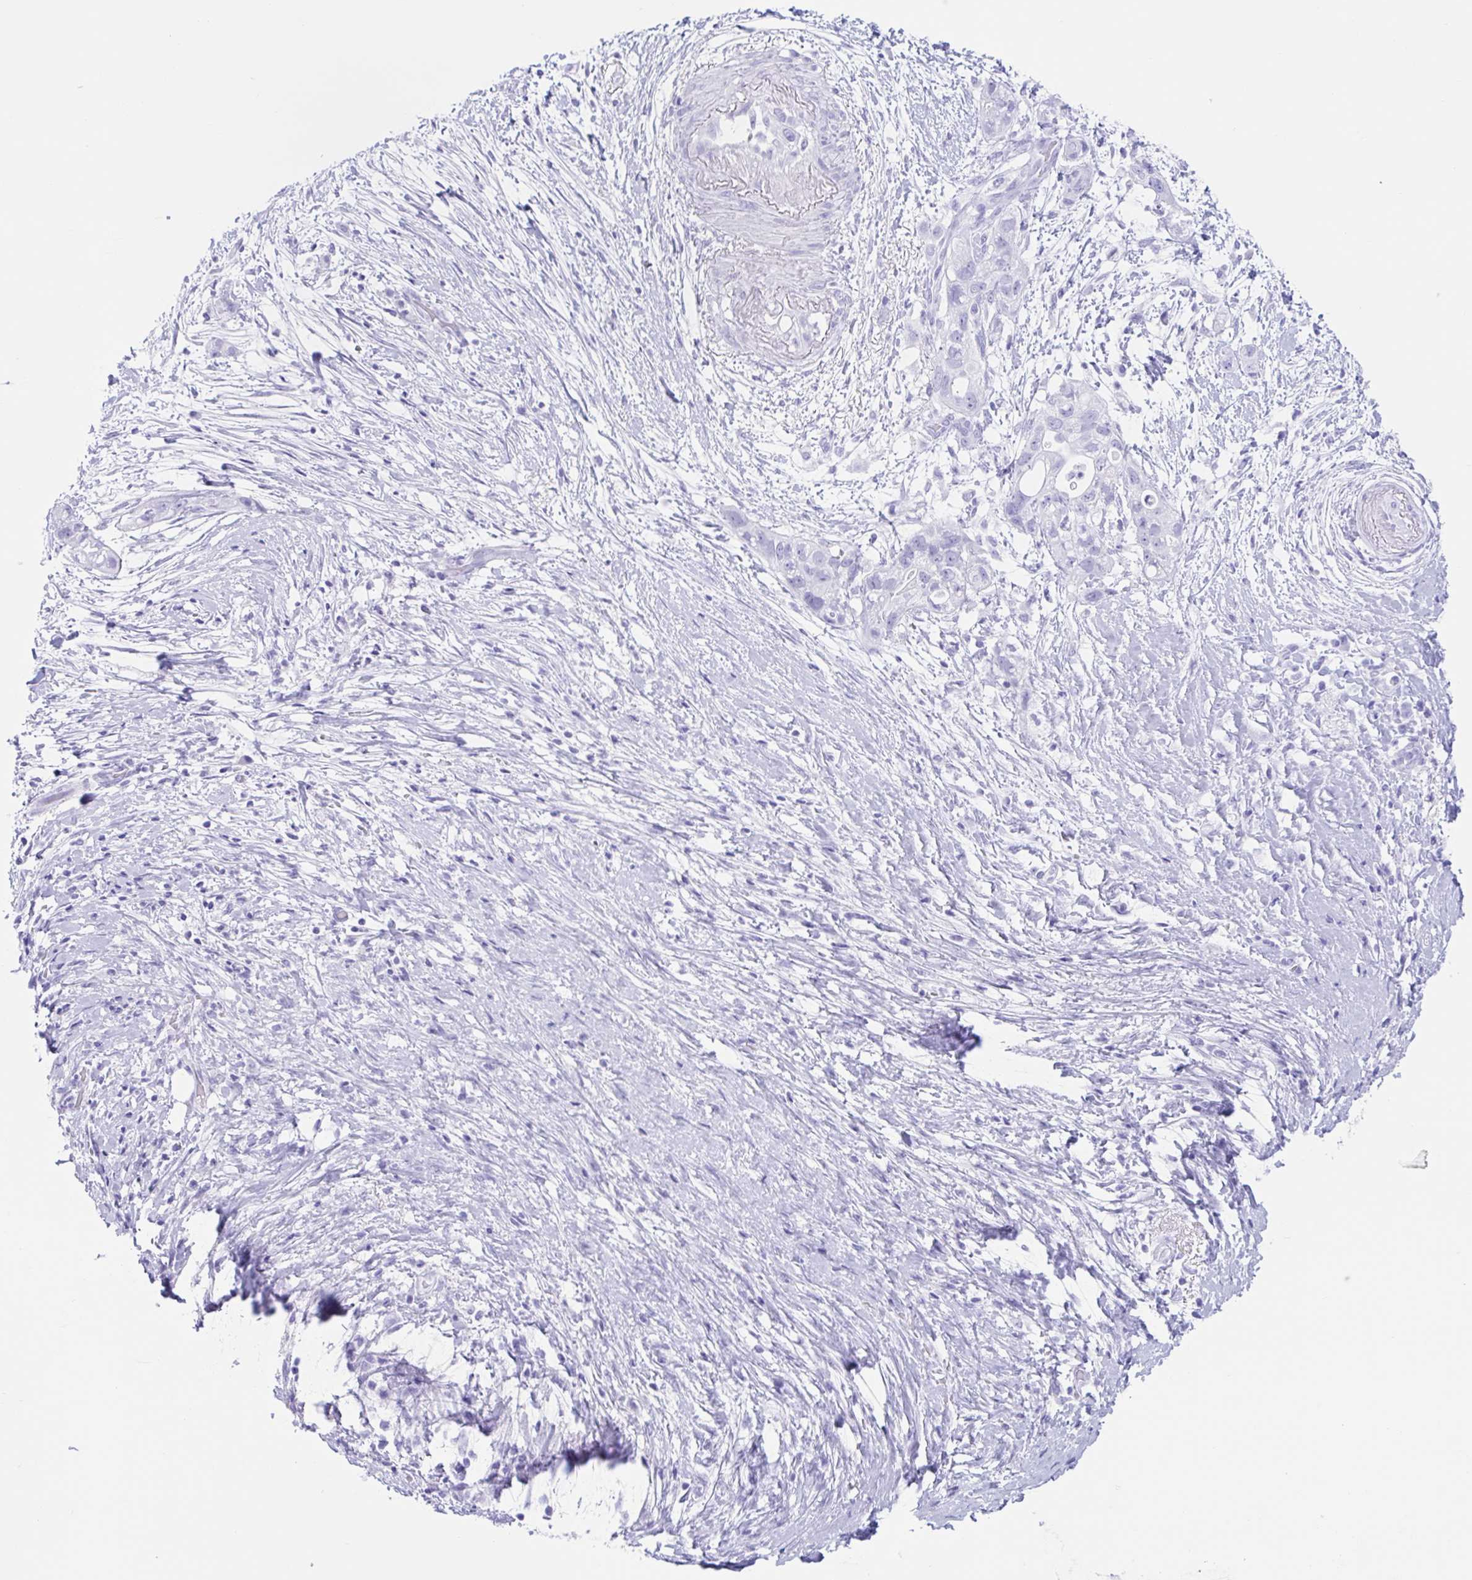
{"staining": {"intensity": "negative", "quantity": "none", "location": "none"}, "tissue": "pancreatic cancer", "cell_type": "Tumor cells", "image_type": "cancer", "snomed": [{"axis": "morphology", "description": "Adenocarcinoma, NOS"}, {"axis": "topography", "description": "Pancreas"}], "caption": "IHC photomicrograph of pancreatic adenocarcinoma stained for a protein (brown), which reveals no expression in tumor cells.", "gene": "TMEM35A", "patient": {"sex": "female", "age": 72}}